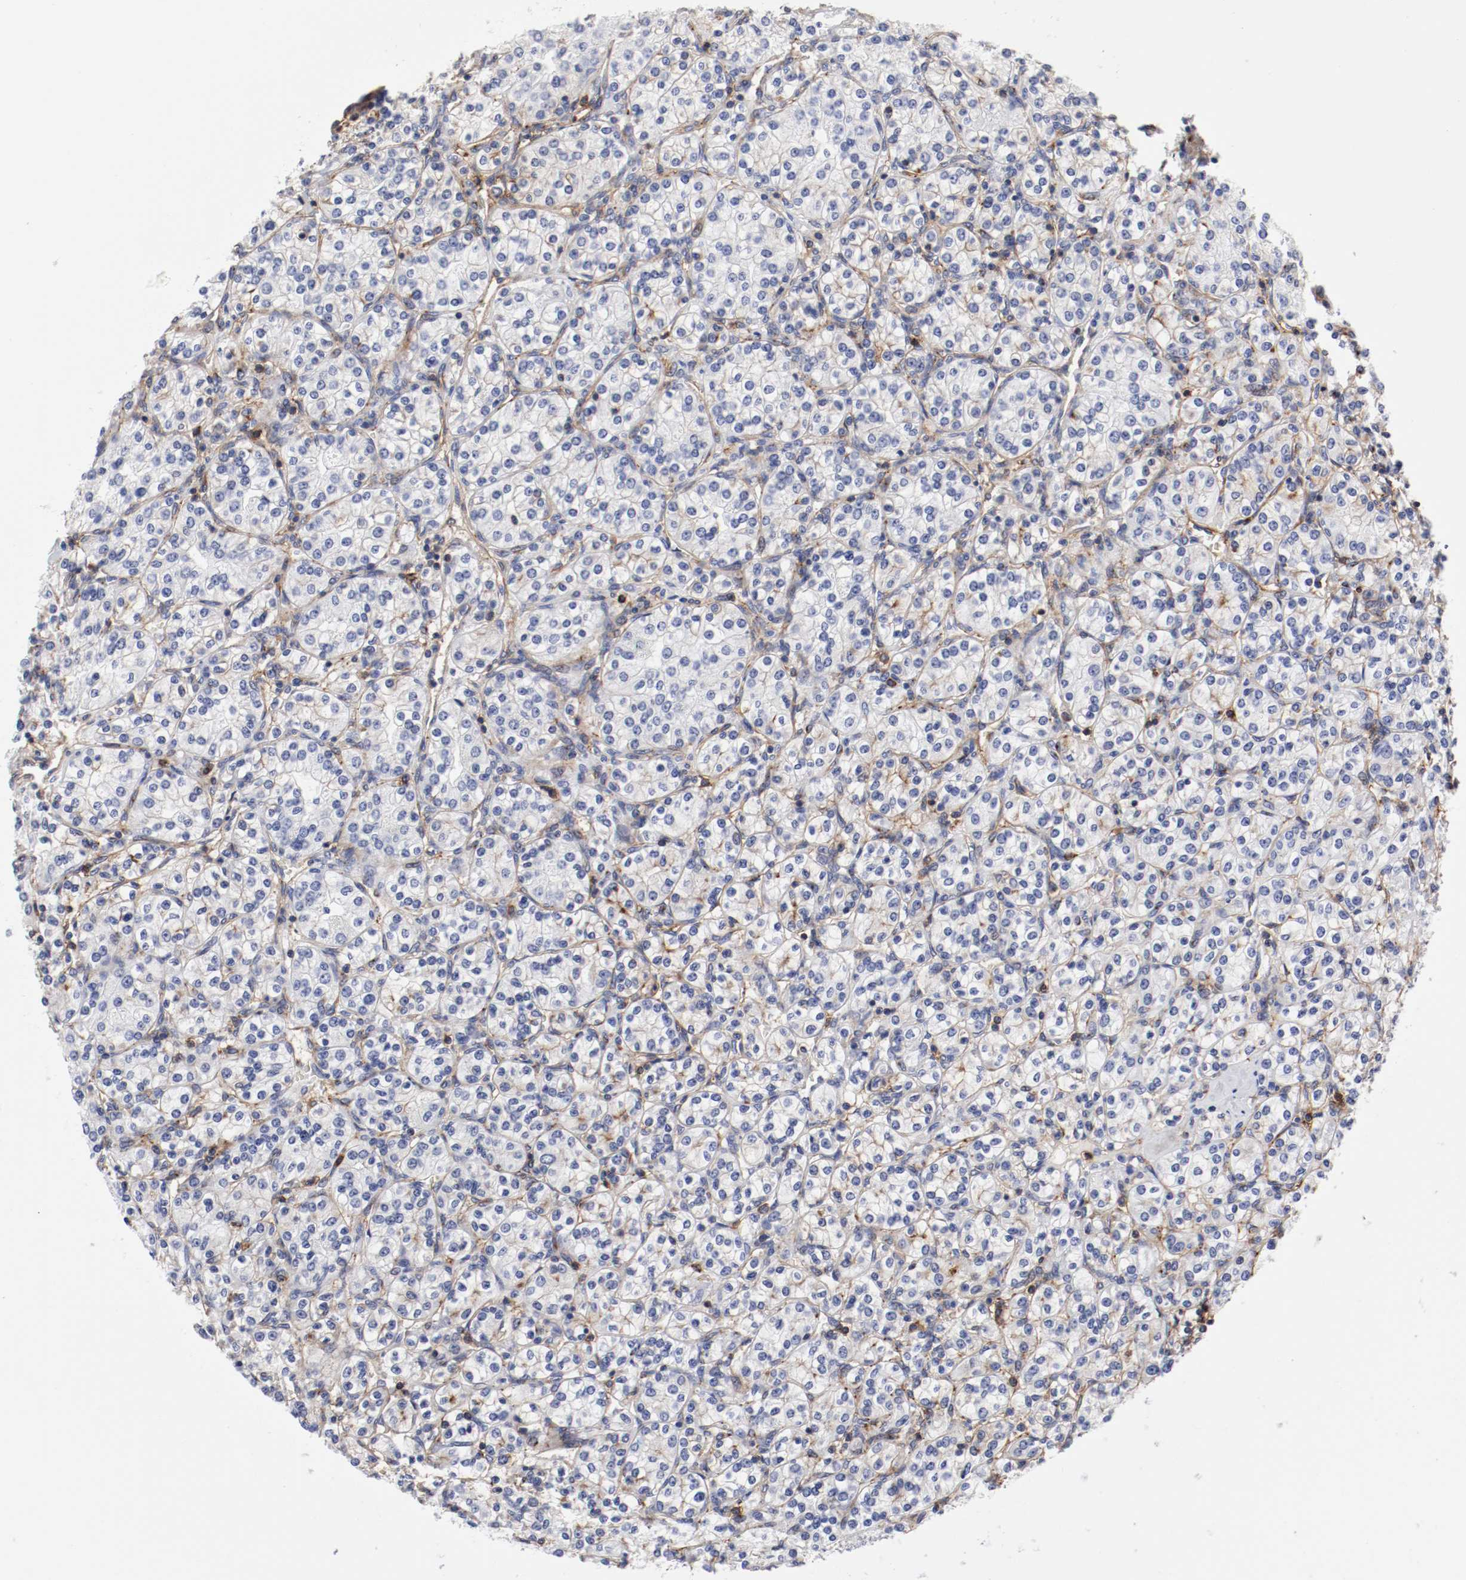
{"staining": {"intensity": "negative", "quantity": "none", "location": "none"}, "tissue": "renal cancer", "cell_type": "Tumor cells", "image_type": "cancer", "snomed": [{"axis": "morphology", "description": "Adenocarcinoma, NOS"}, {"axis": "topography", "description": "Kidney"}], "caption": "The immunohistochemistry (IHC) micrograph has no significant positivity in tumor cells of renal cancer (adenocarcinoma) tissue.", "gene": "IFITM1", "patient": {"sex": "male", "age": 77}}